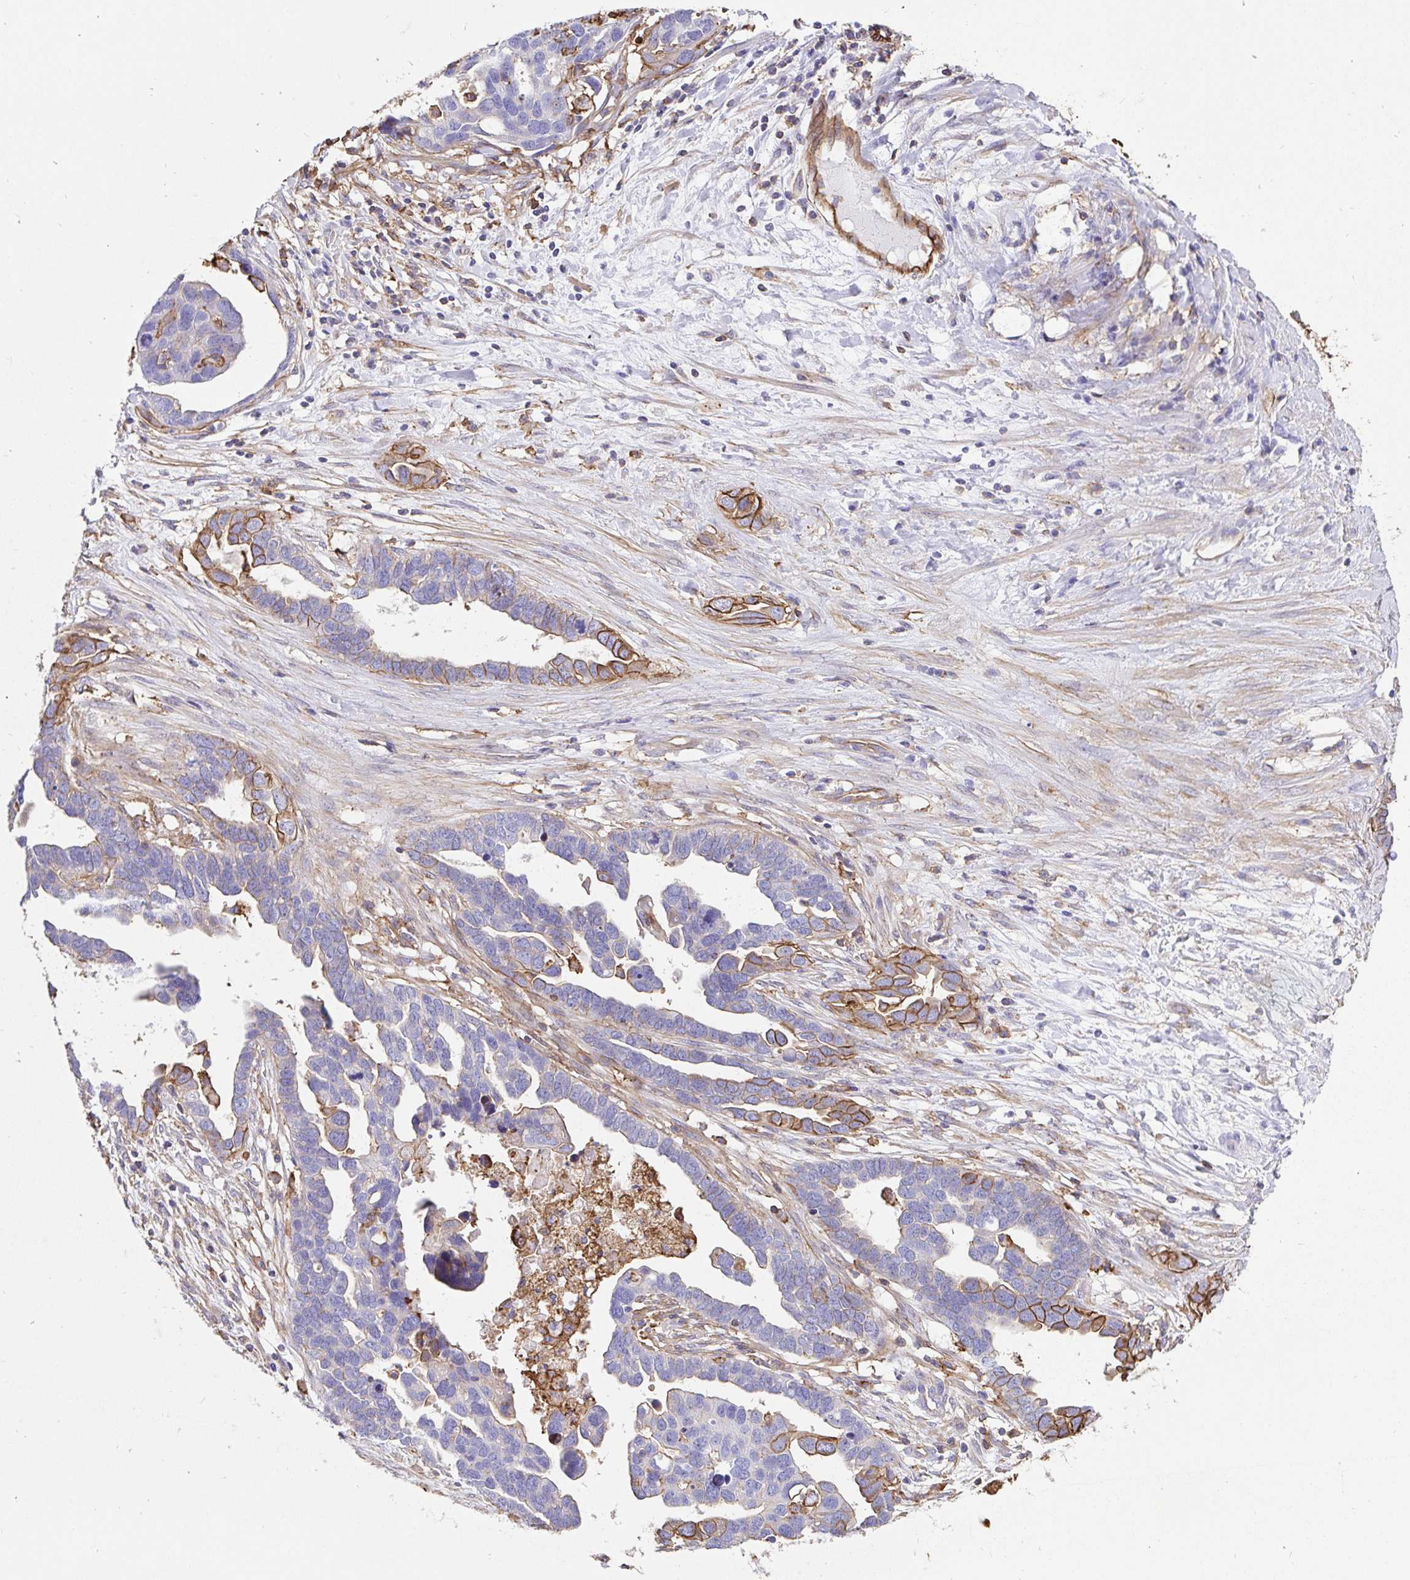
{"staining": {"intensity": "moderate", "quantity": "<25%", "location": "cytoplasmic/membranous"}, "tissue": "ovarian cancer", "cell_type": "Tumor cells", "image_type": "cancer", "snomed": [{"axis": "morphology", "description": "Cystadenocarcinoma, serous, NOS"}, {"axis": "topography", "description": "Ovary"}], "caption": "Ovarian cancer stained with a protein marker displays moderate staining in tumor cells.", "gene": "ANXA2", "patient": {"sex": "female", "age": 54}}